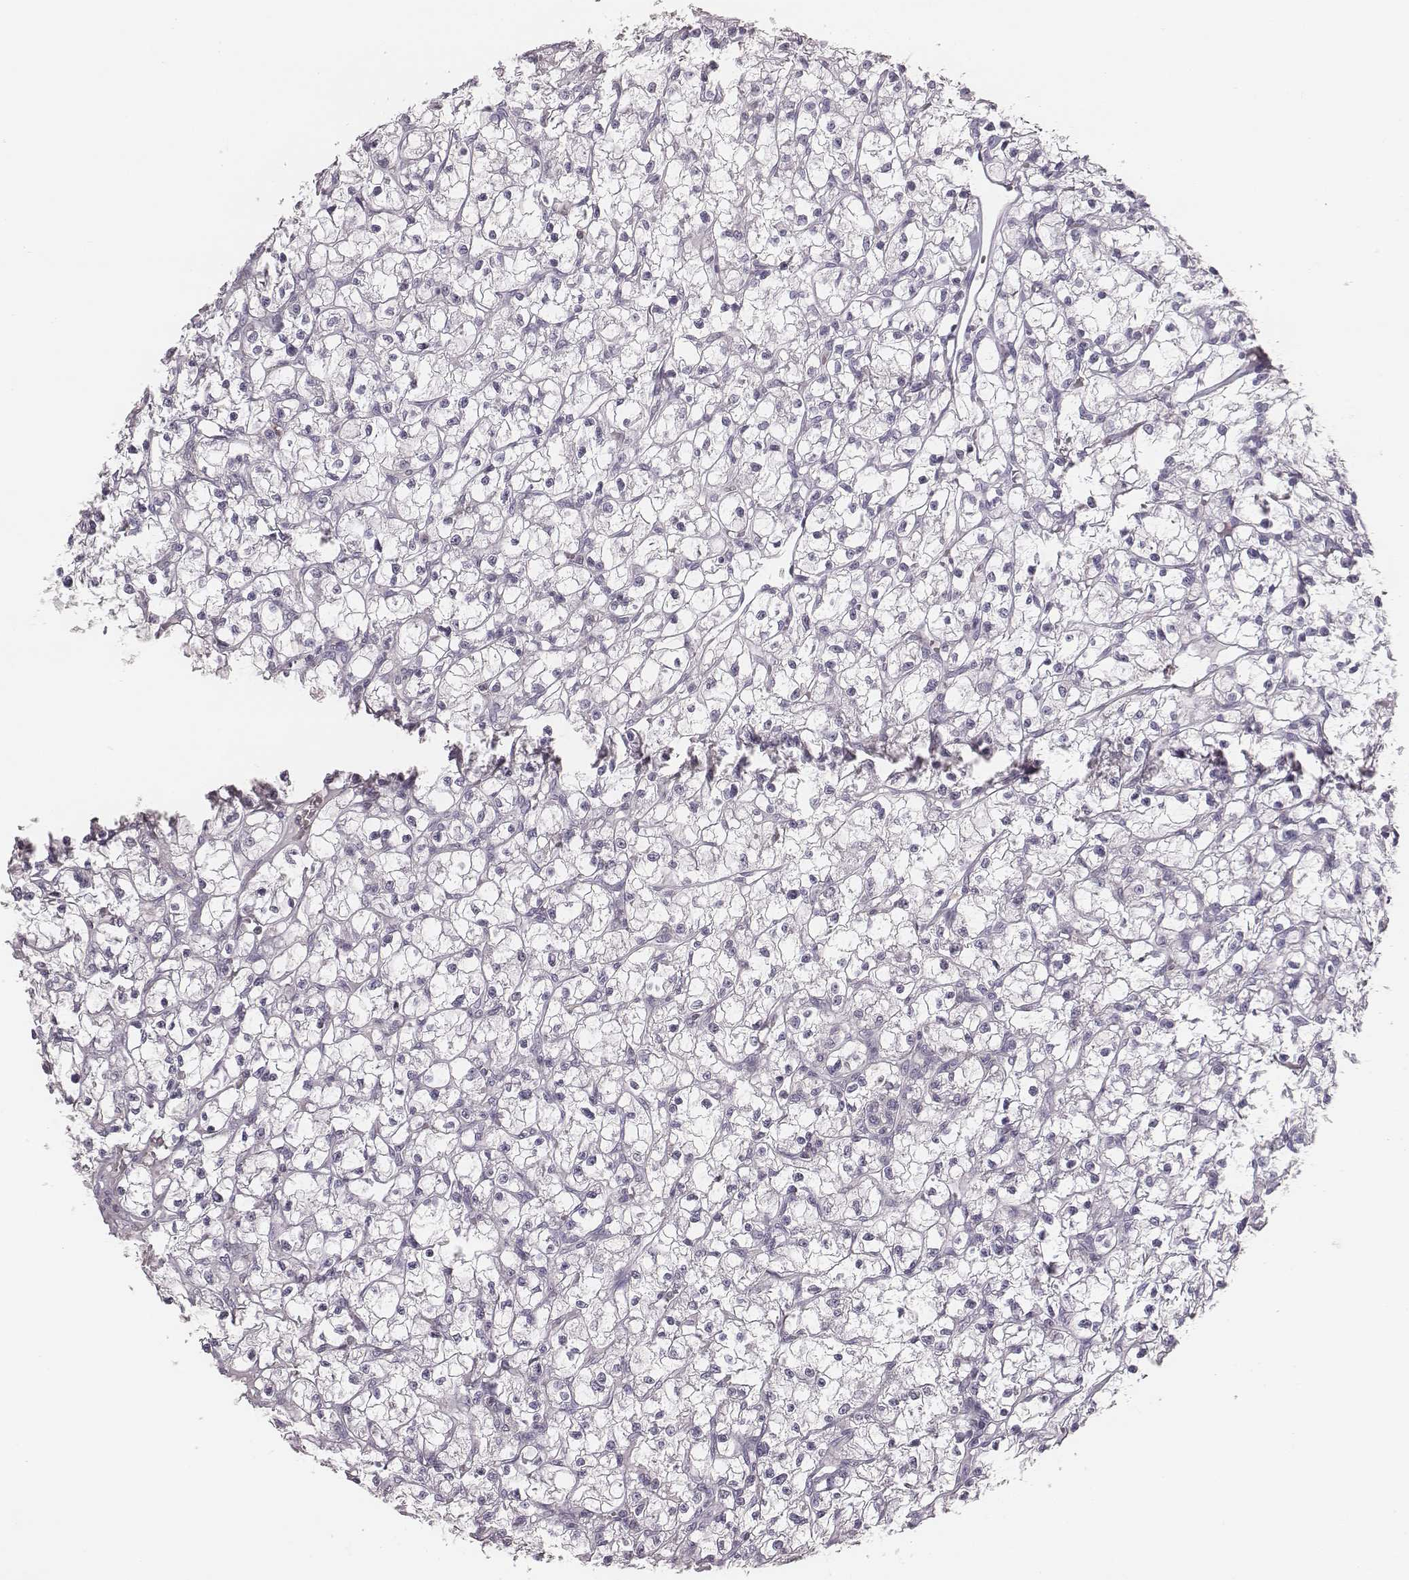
{"staining": {"intensity": "negative", "quantity": "none", "location": "none"}, "tissue": "renal cancer", "cell_type": "Tumor cells", "image_type": "cancer", "snomed": [{"axis": "morphology", "description": "Adenocarcinoma, NOS"}, {"axis": "topography", "description": "Kidney"}], "caption": "A micrograph of human renal cancer is negative for staining in tumor cells.", "gene": "ZNF365", "patient": {"sex": "female", "age": 59}}